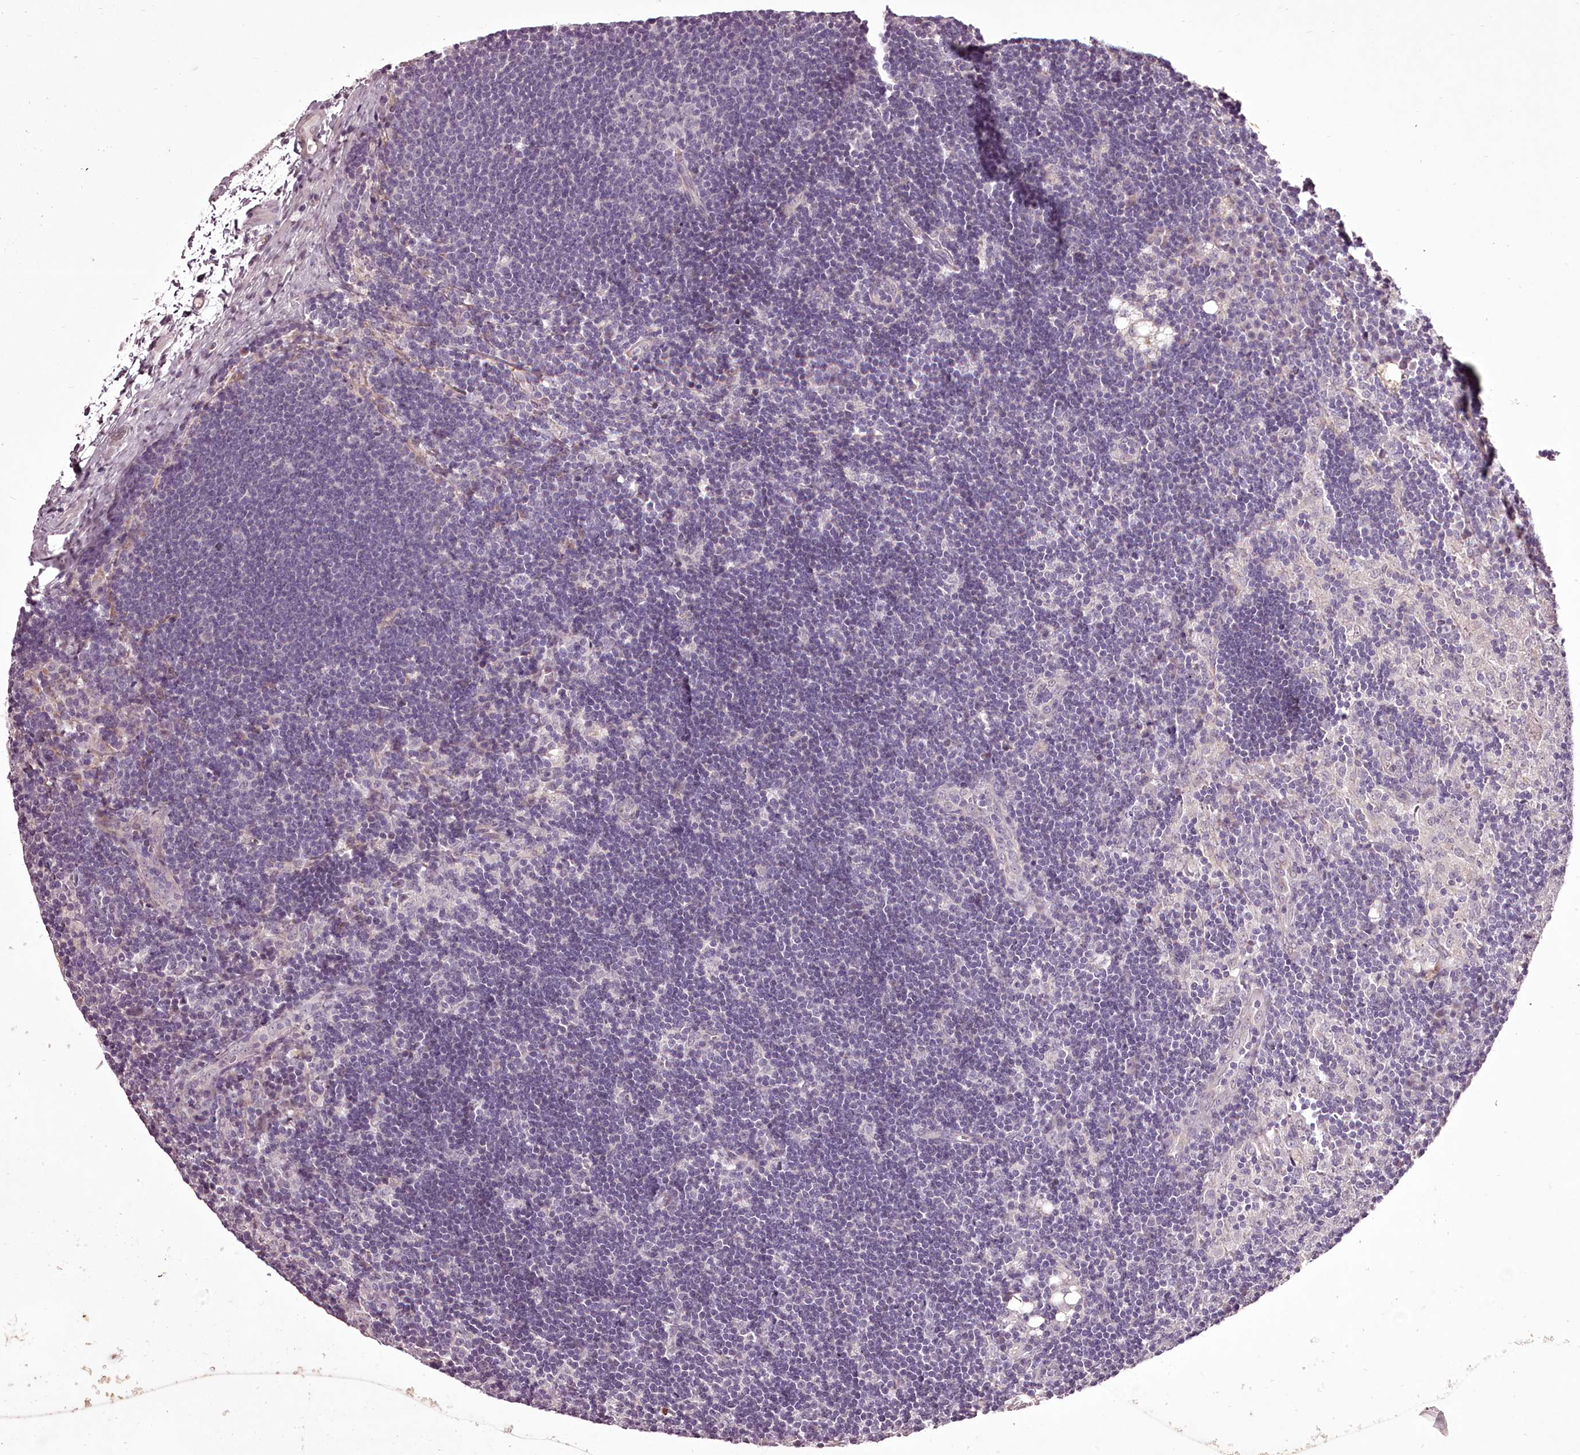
{"staining": {"intensity": "negative", "quantity": "none", "location": "none"}, "tissue": "lymph node", "cell_type": "Germinal center cells", "image_type": "normal", "snomed": [{"axis": "morphology", "description": "Normal tissue, NOS"}, {"axis": "topography", "description": "Lymph node"}], "caption": "Immunohistochemistry of normal lymph node demonstrates no expression in germinal center cells. (DAB IHC, high magnification).", "gene": "C1orf56", "patient": {"sex": "male", "age": 24}}